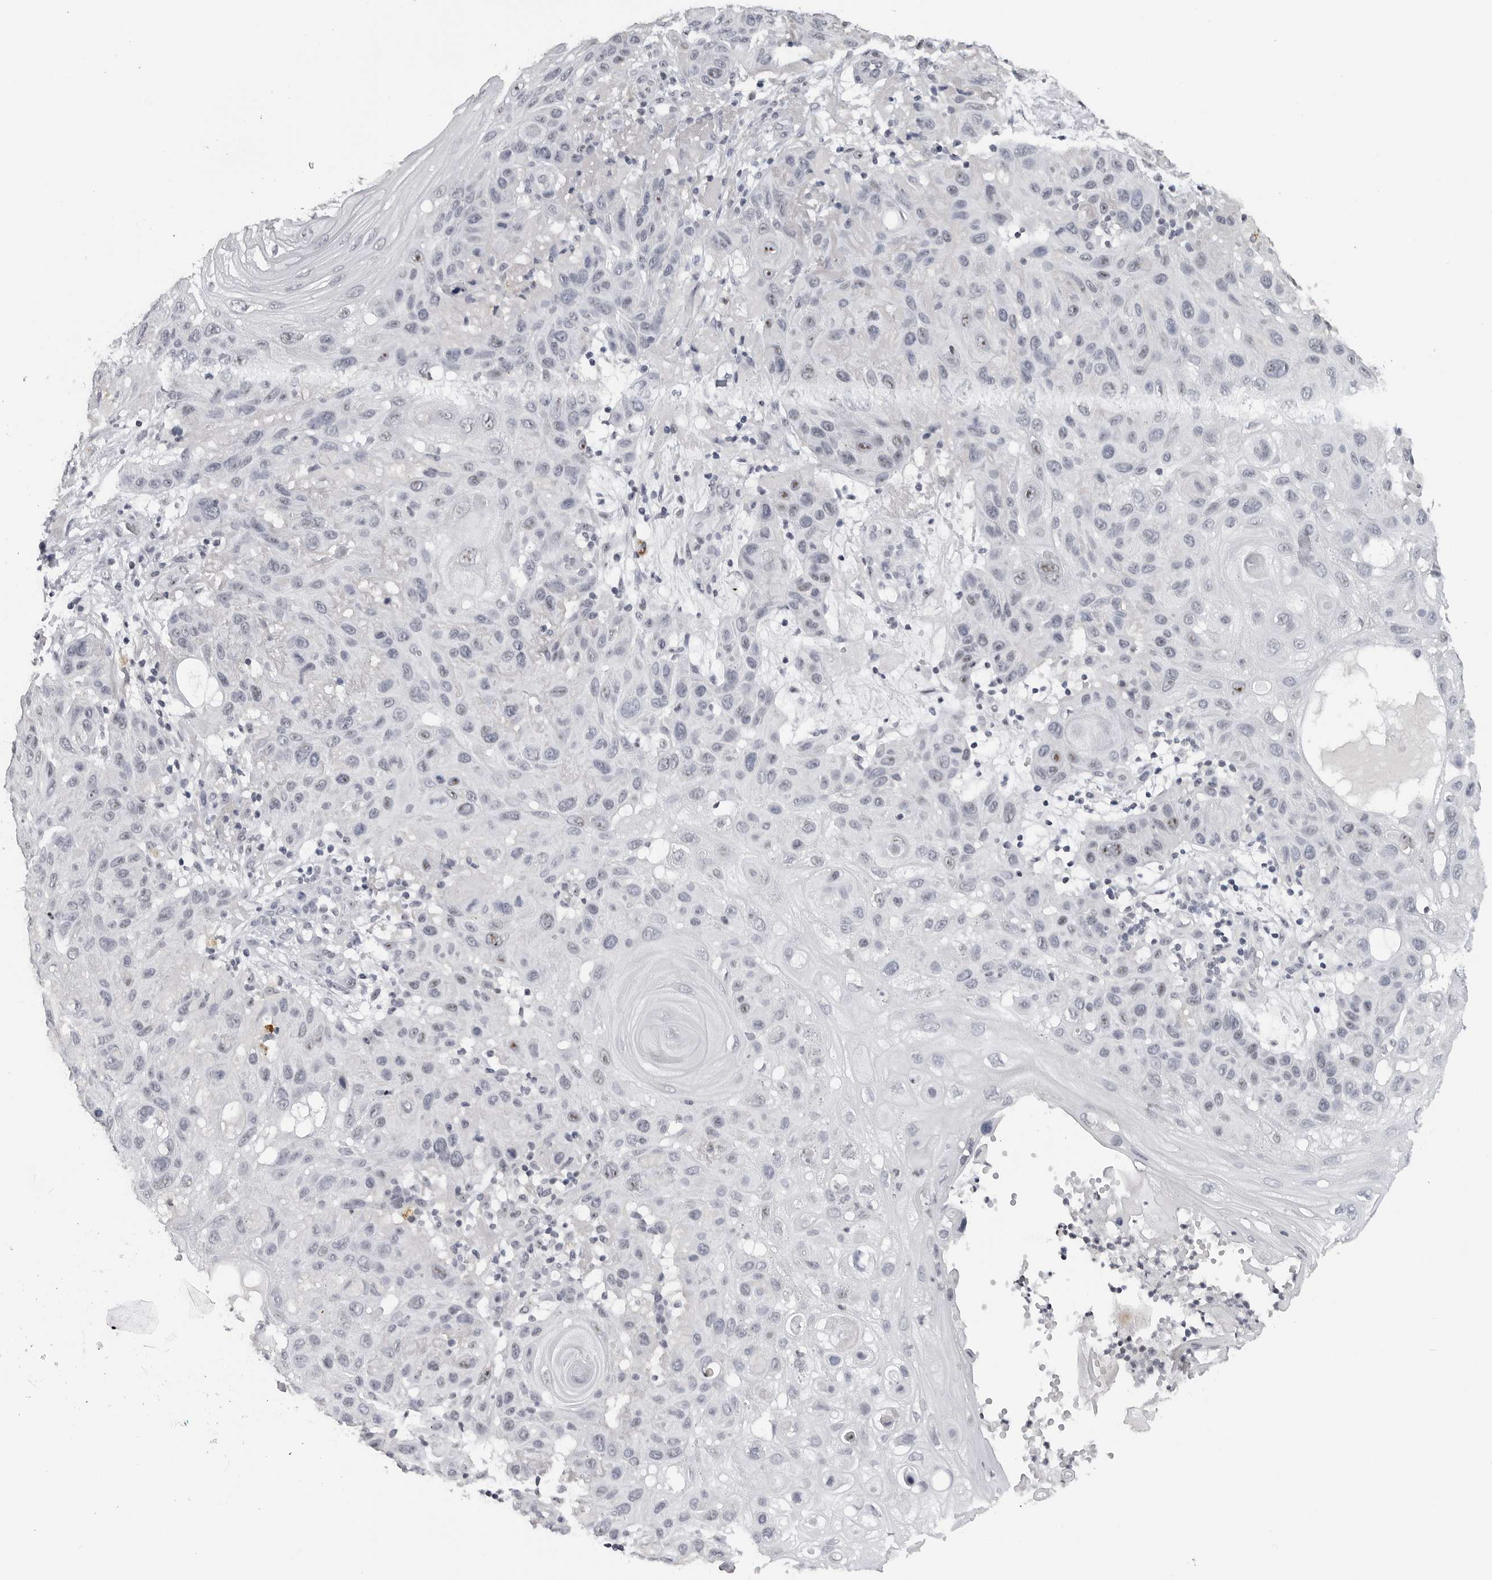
{"staining": {"intensity": "weak", "quantity": "<25%", "location": "nuclear"}, "tissue": "skin cancer", "cell_type": "Tumor cells", "image_type": "cancer", "snomed": [{"axis": "morphology", "description": "Normal tissue, NOS"}, {"axis": "morphology", "description": "Squamous cell carcinoma, NOS"}, {"axis": "topography", "description": "Skin"}], "caption": "The immunohistochemistry histopathology image has no significant expression in tumor cells of squamous cell carcinoma (skin) tissue.", "gene": "DDX54", "patient": {"sex": "female", "age": 96}}